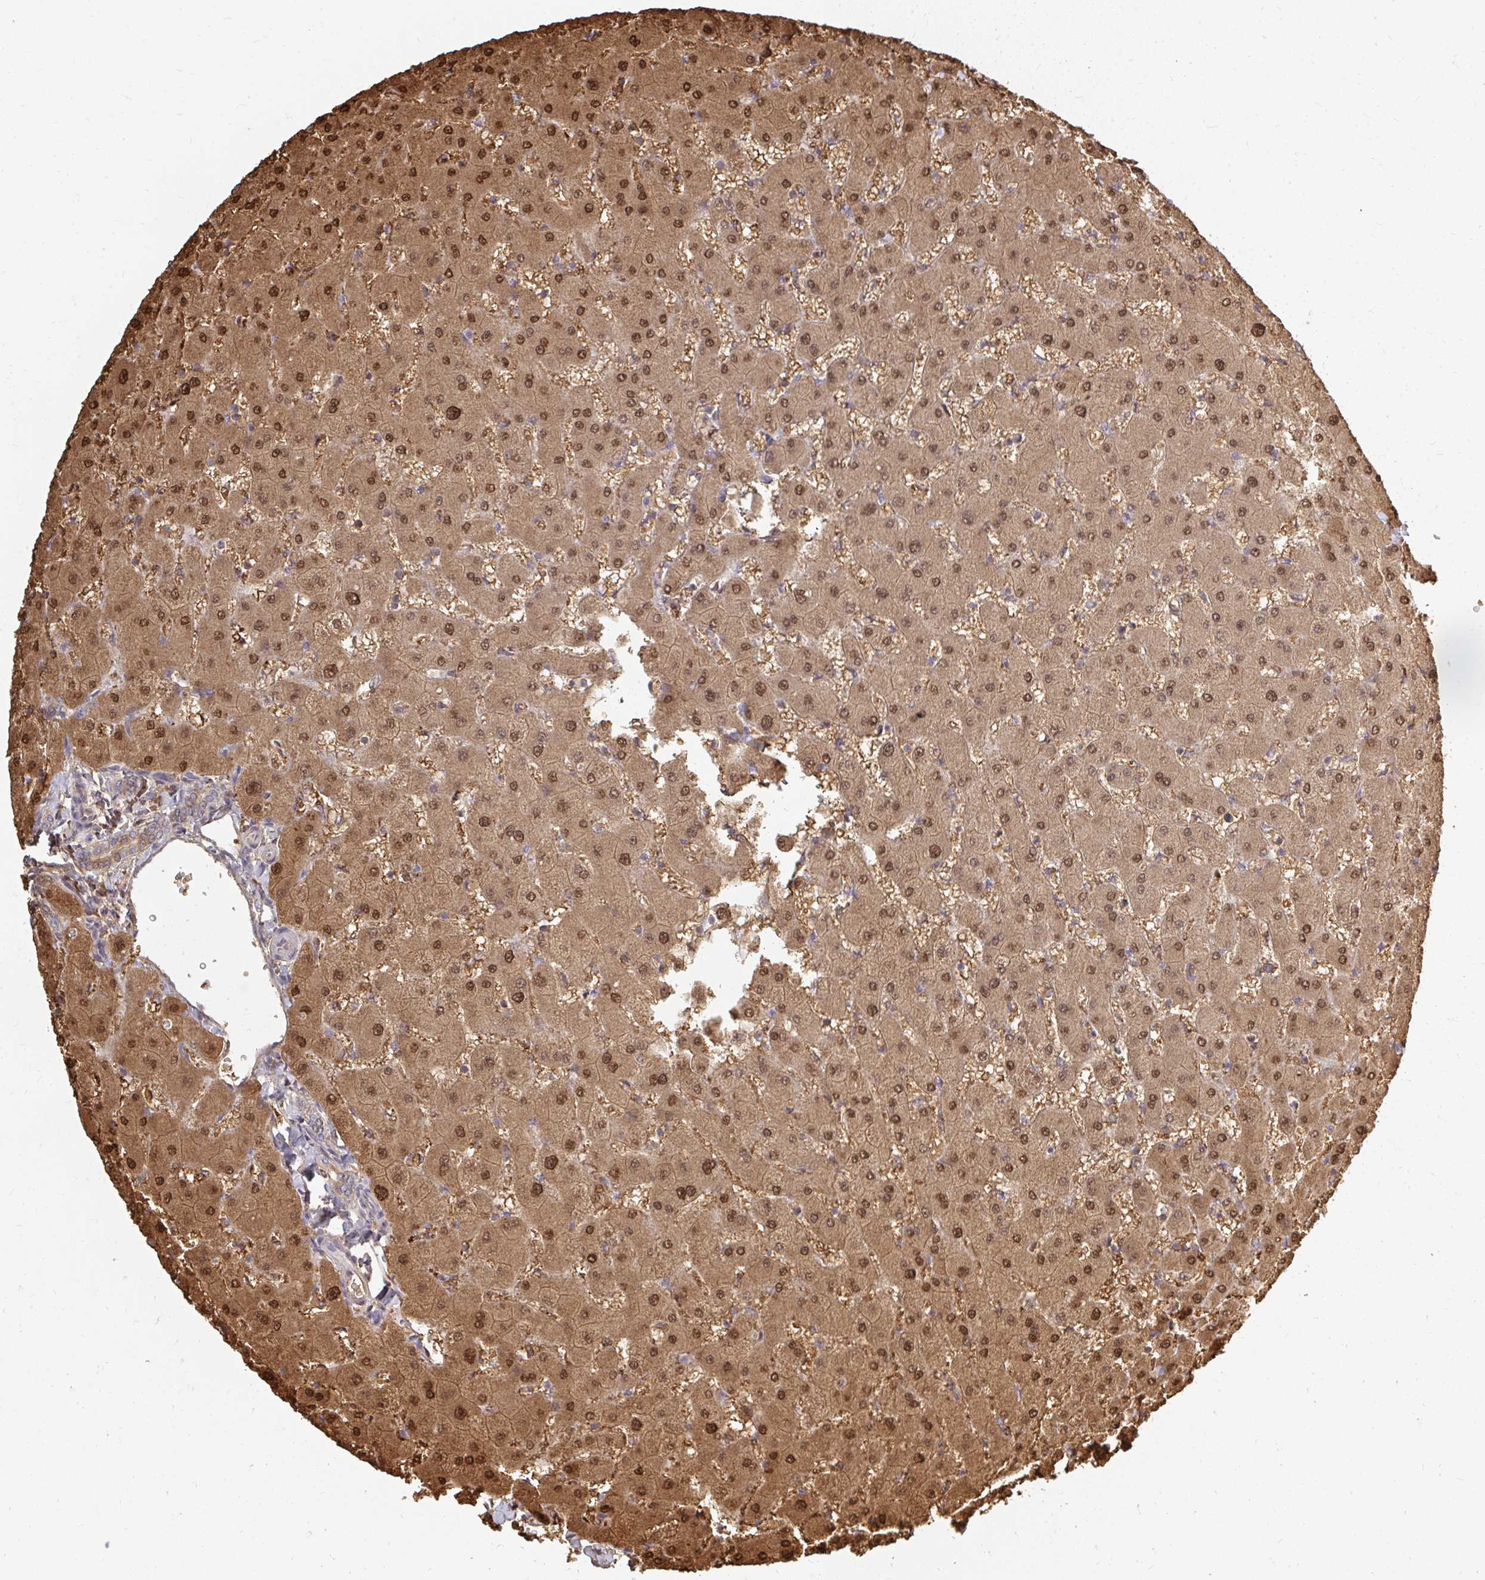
{"staining": {"intensity": "weak", "quantity": ">75%", "location": "cytoplasmic/membranous"}, "tissue": "liver", "cell_type": "Cholangiocytes", "image_type": "normal", "snomed": [{"axis": "morphology", "description": "Normal tissue, NOS"}, {"axis": "topography", "description": "Liver"}], "caption": "A micrograph of liver stained for a protein shows weak cytoplasmic/membranous brown staining in cholangiocytes. (Stains: DAB (3,3'-diaminobenzidine) in brown, nuclei in blue, Microscopy: brightfield microscopy at high magnification).", "gene": "ZNF285", "patient": {"sex": "female", "age": 63}}